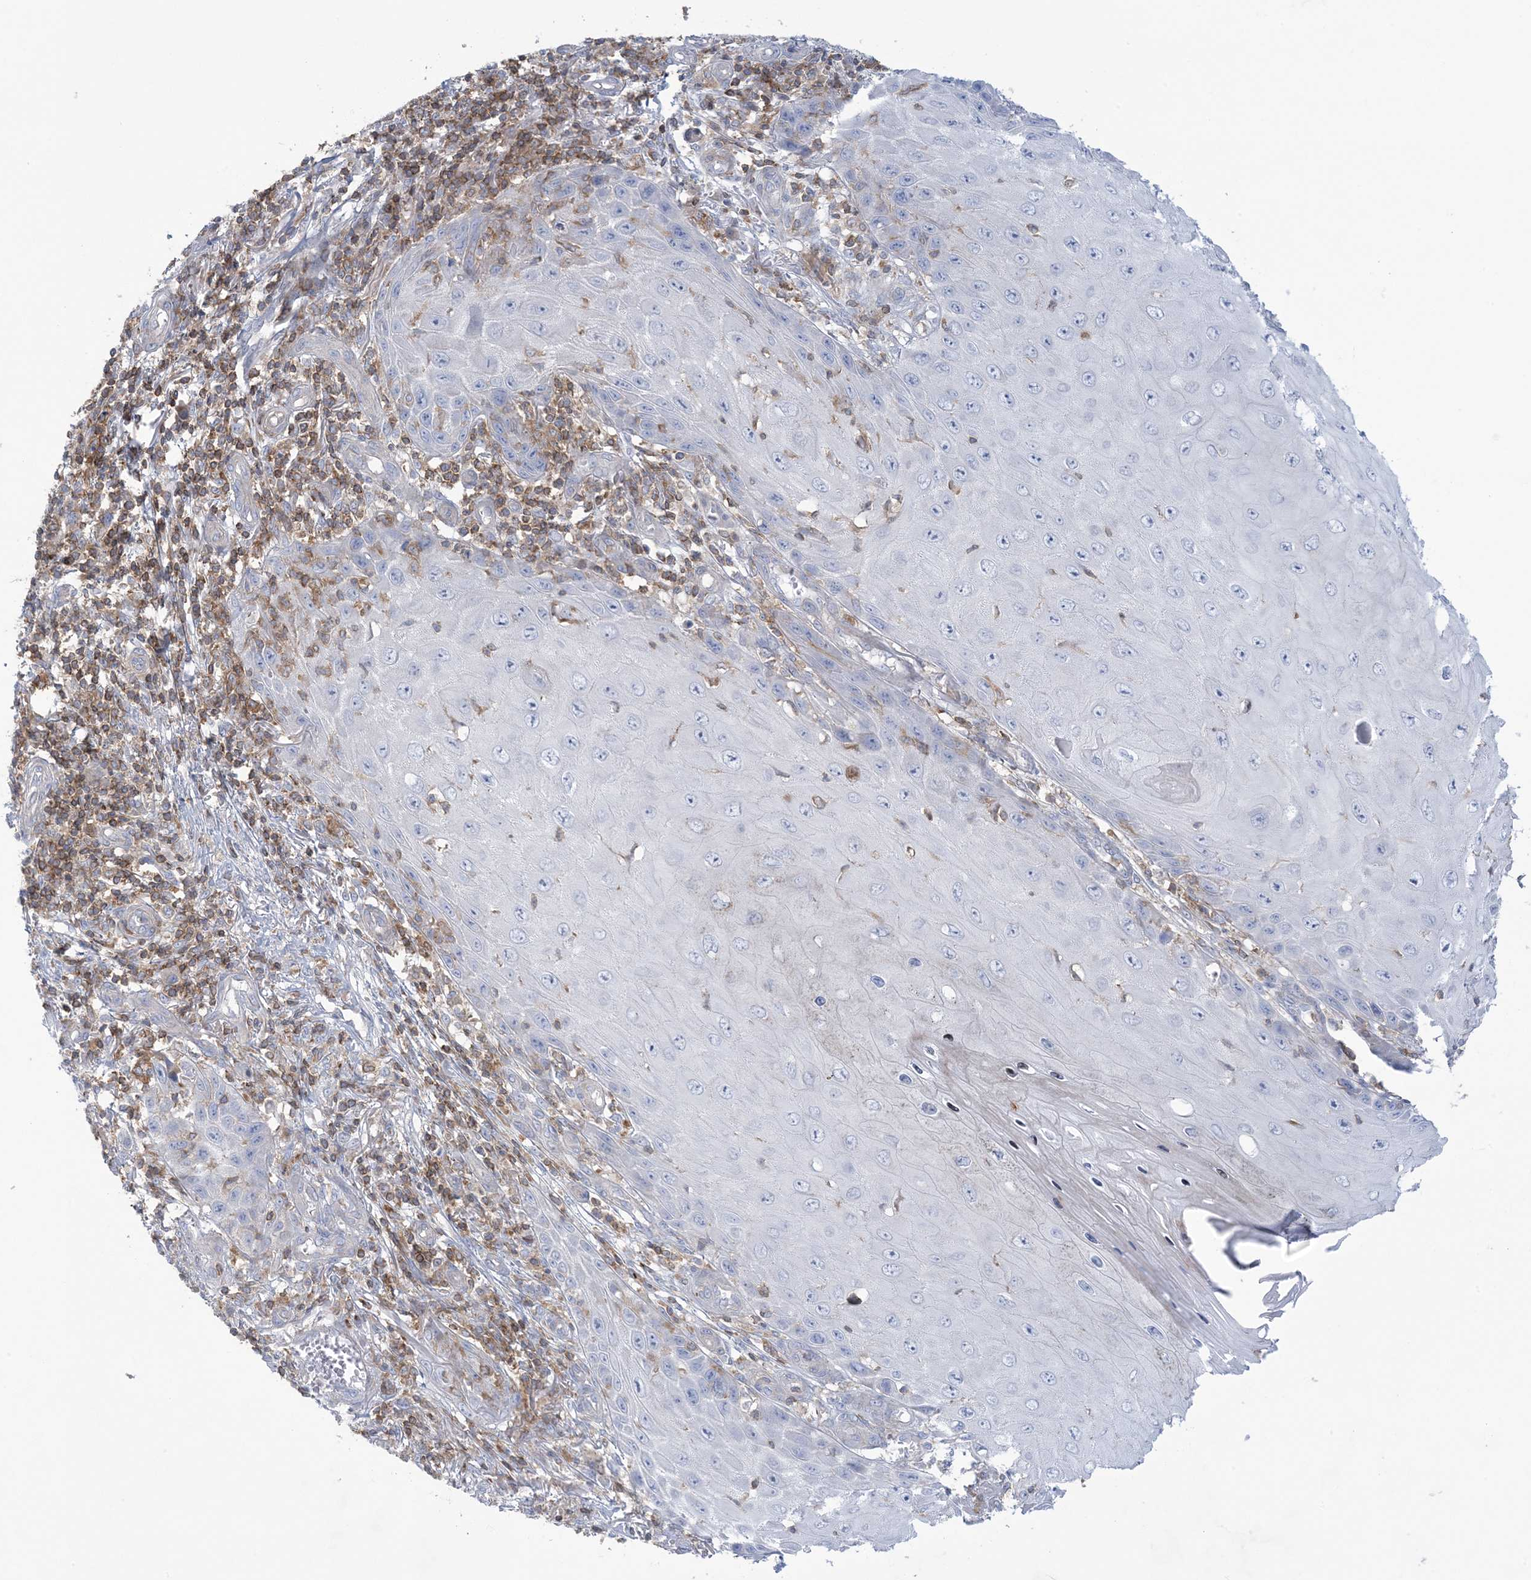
{"staining": {"intensity": "negative", "quantity": "none", "location": "none"}, "tissue": "skin cancer", "cell_type": "Tumor cells", "image_type": "cancer", "snomed": [{"axis": "morphology", "description": "Squamous cell carcinoma, NOS"}, {"axis": "topography", "description": "Skin"}], "caption": "Protein analysis of skin cancer demonstrates no significant expression in tumor cells.", "gene": "ARHGAP30", "patient": {"sex": "female", "age": 73}}